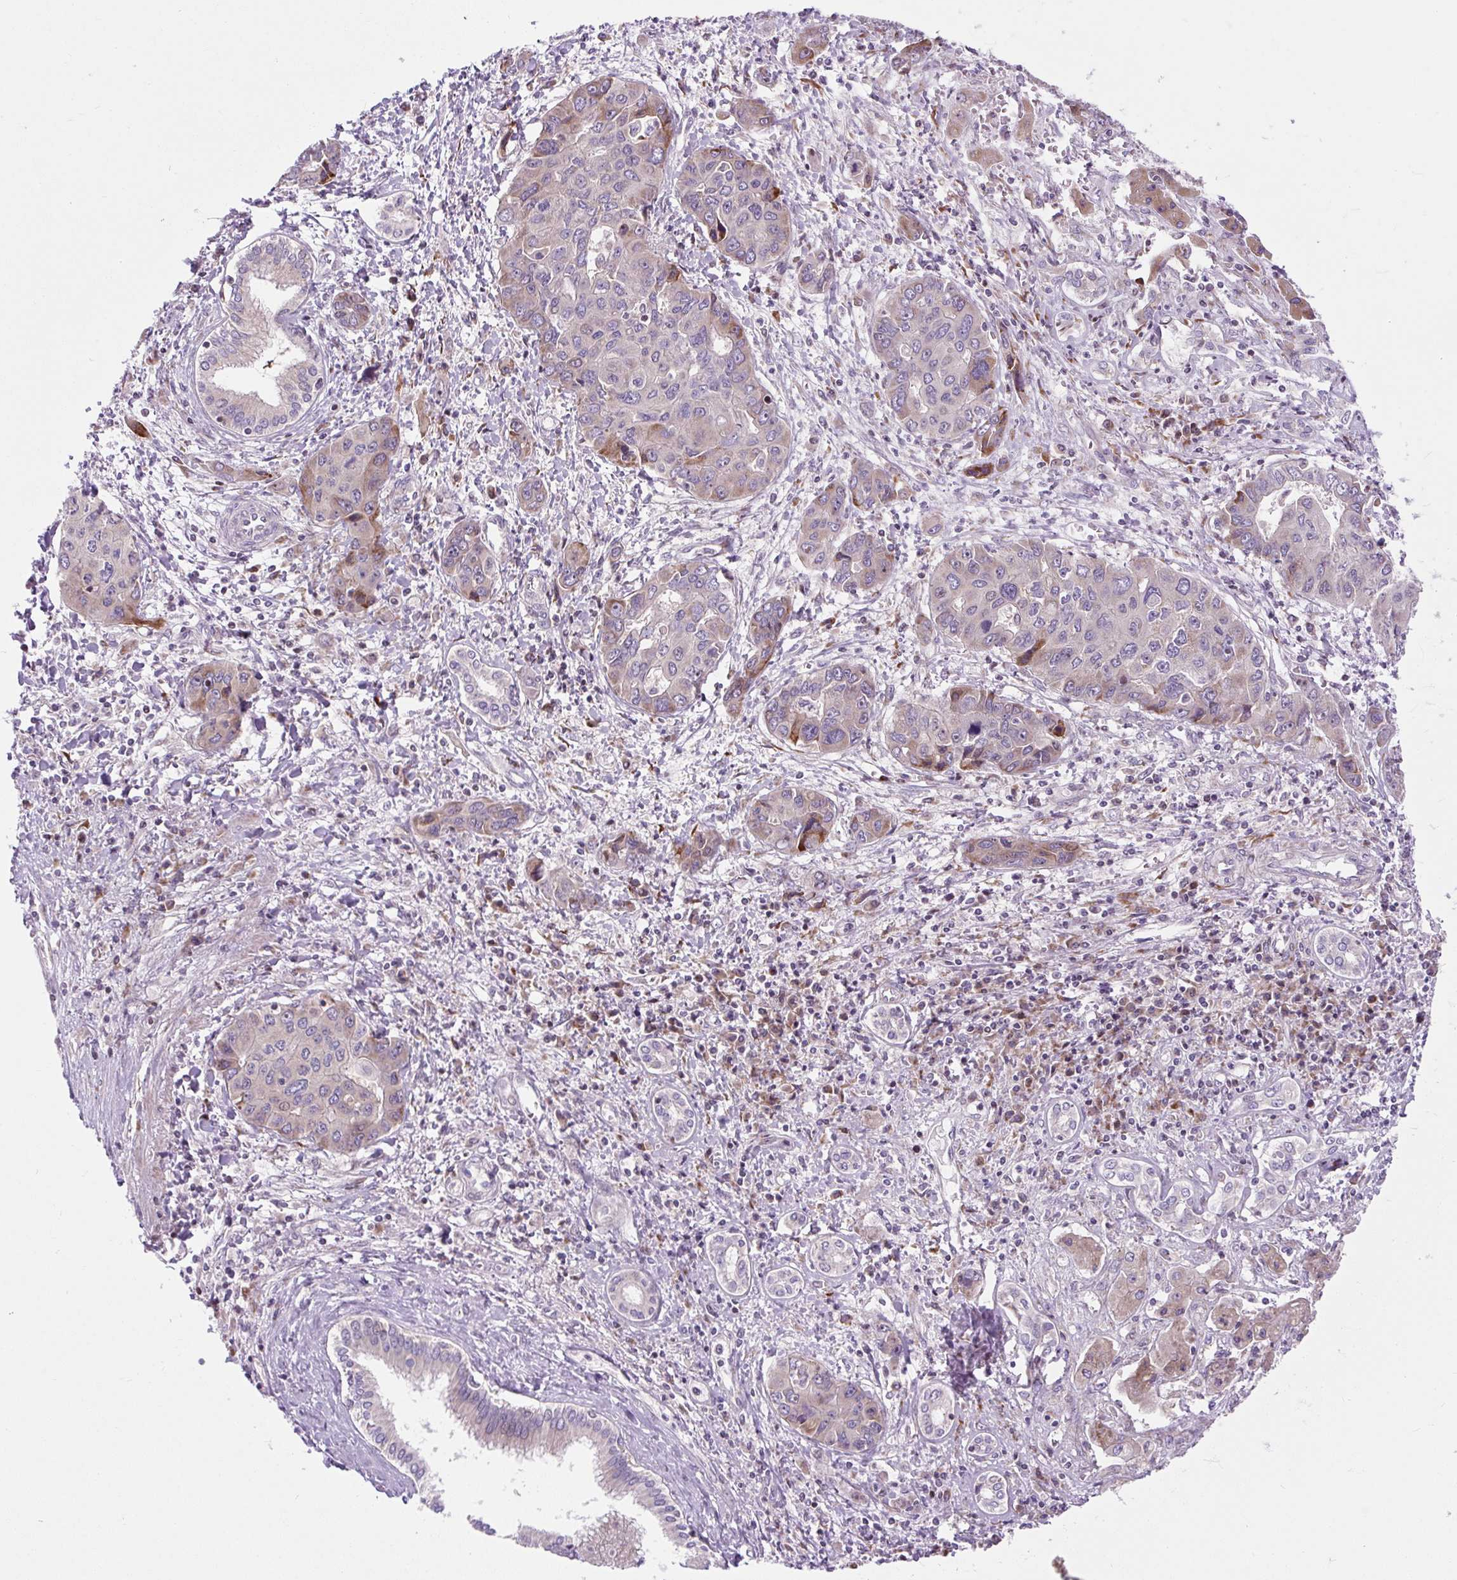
{"staining": {"intensity": "weak", "quantity": "<25%", "location": "cytoplasmic/membranous"}, "tissue": "liver cancer", "cell_type": "Tumor cells", "image_type": "cancer", "snomed": [{"axis": "morphology", "description": "Cholangiocarcinoma"}, {"axis": "topography", "description": "Liver"}], "caption": "Immunohistochemical staining of human liver cancer (cholangiocarcinoma) reveals no significant staining in tumor cells.", "gene": "CISD3", "patient": {"sex": "male", "age": 67}}